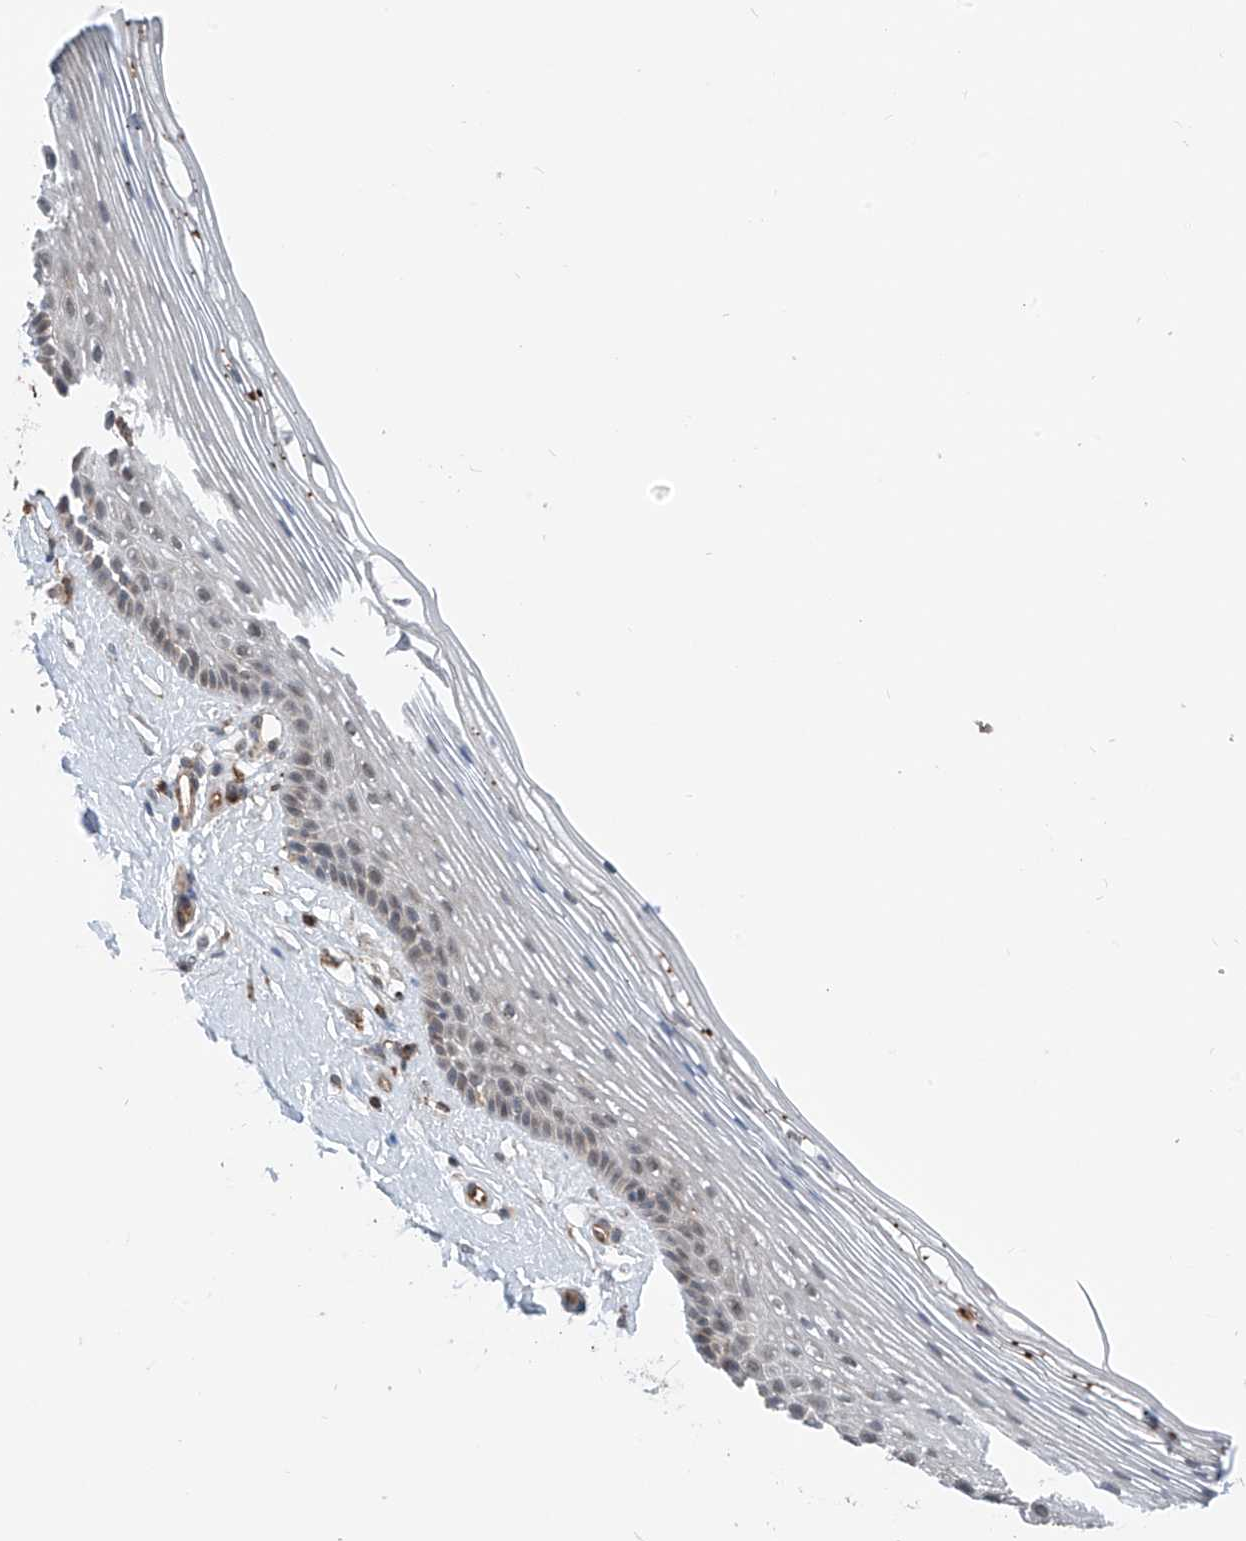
{"staining": {"intensity": "weak", "quantity": "<25%", "location": "cytoplasmic/membranous"}, "tissue": "vagina", "cell_type": "Squamous epithelial cells", "image_type": "normal", "snomed": [{"axis": "morphology", "description": "Normal tissue, NOS"}, {"axis": "topography", "description": "Vagina"}], "caption": "This micrograph is of benign vagina stained with IHC to label a protein in brown with the nuclei are counter-stained blue. There is no staining in squamous epithelial cells. The staining is performed using DAB brown chromogen with nuclei counter-stained in using hematoxylin.", "gene": "ZNF189", "patient": {"sex": "female", "age": 46}}